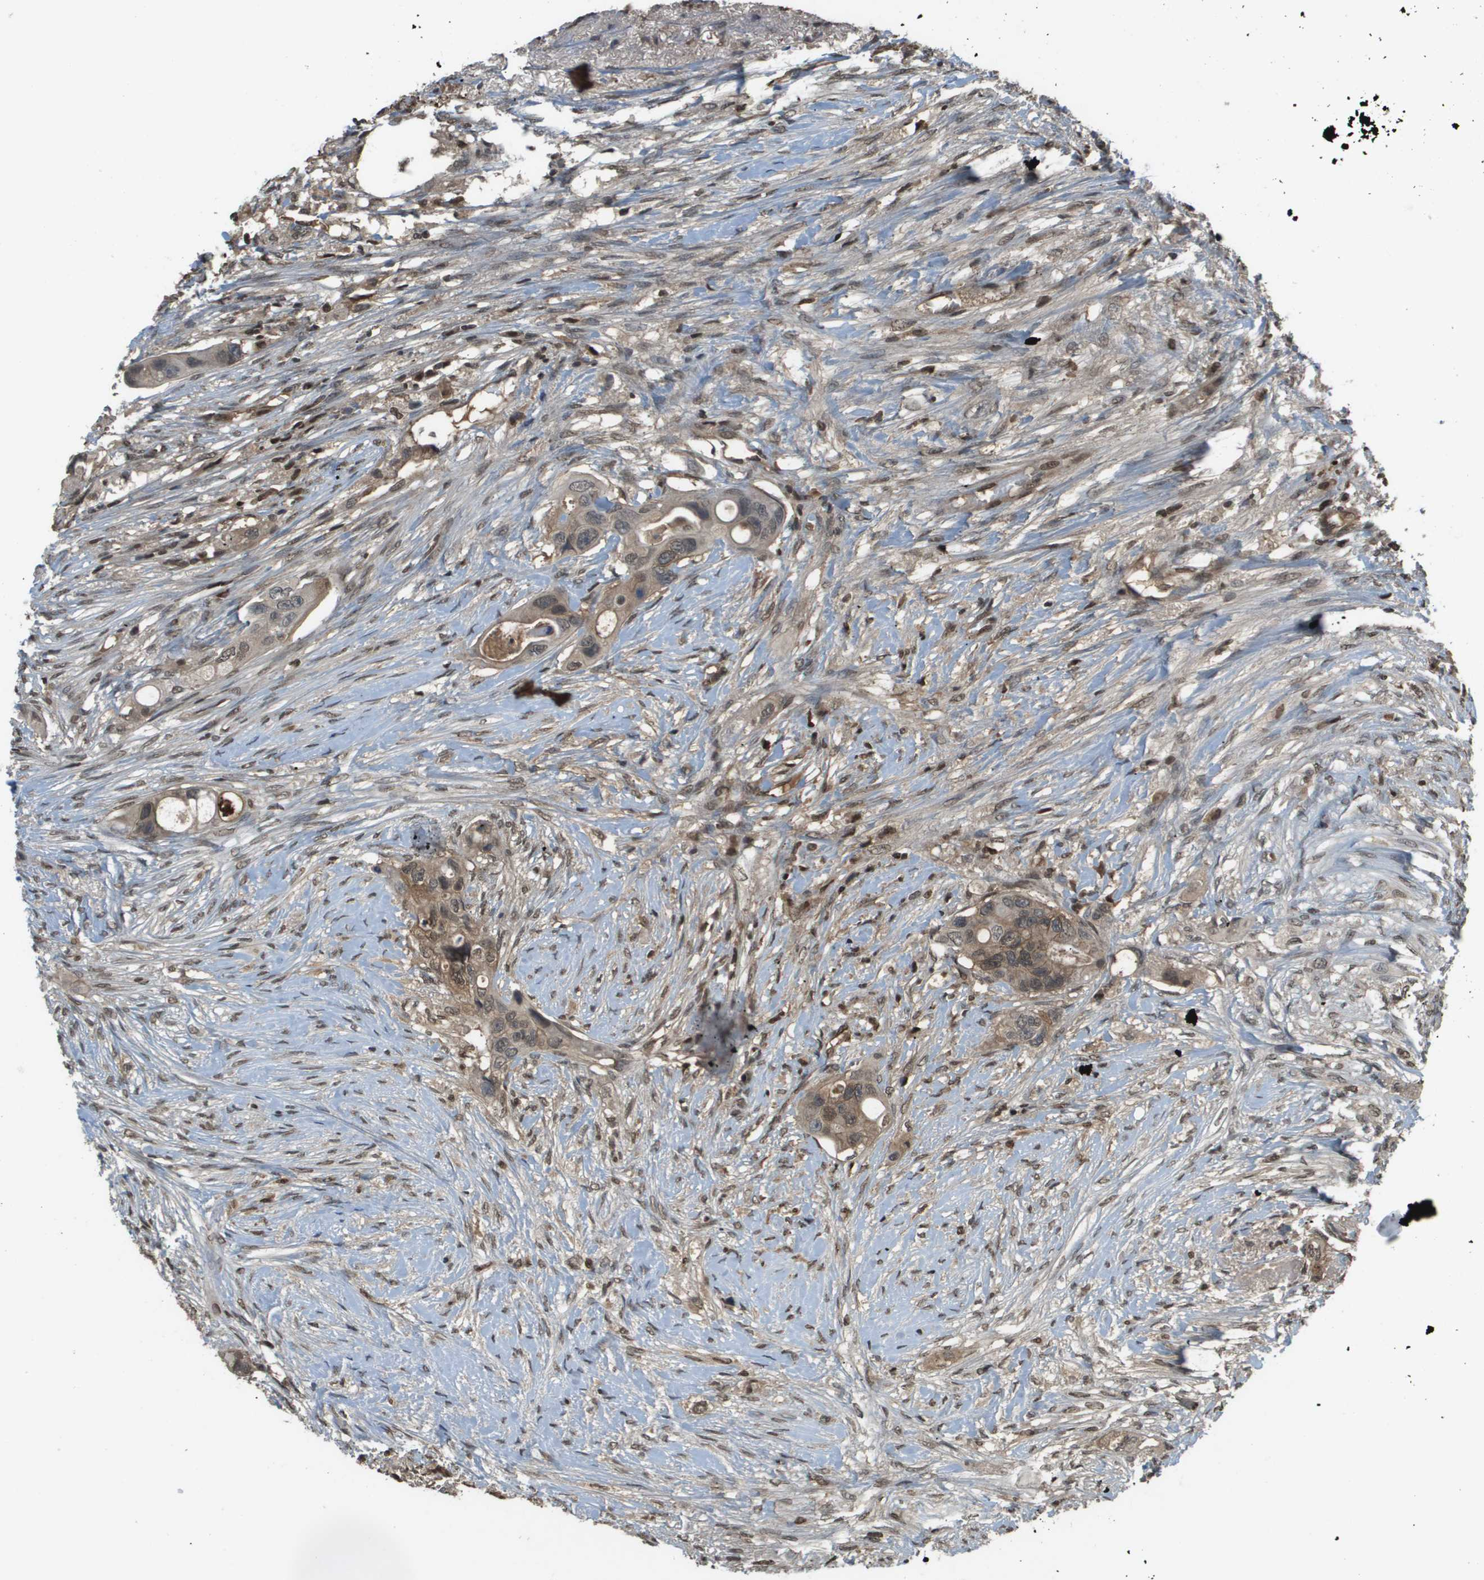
{"staining": {"intensity": "weak", "quantity": "25%-75%", "location": "cytoplasmic/membranous"}, "tissue": "colorectal cancer", "cell_type": "Tumor cells", "image_type": "cancer", "snomed": [{"axis": "morphology", "description": "Adenocarcinoma, NOS"}, {"axis": "topography", "description": "Colon"}], "caption": "Adenocarcinoma (colorectal) stained with DAB (3,3'-diaminobenzidine) immunohistochemistry exhibits low levels of weak cytoplasmic/membranous expression in approximately 25%-75% of tumor cells. Nuclei are stained in blue.", "gene": "NDRG2", "patient": {"sex": "female", "age": 57}}